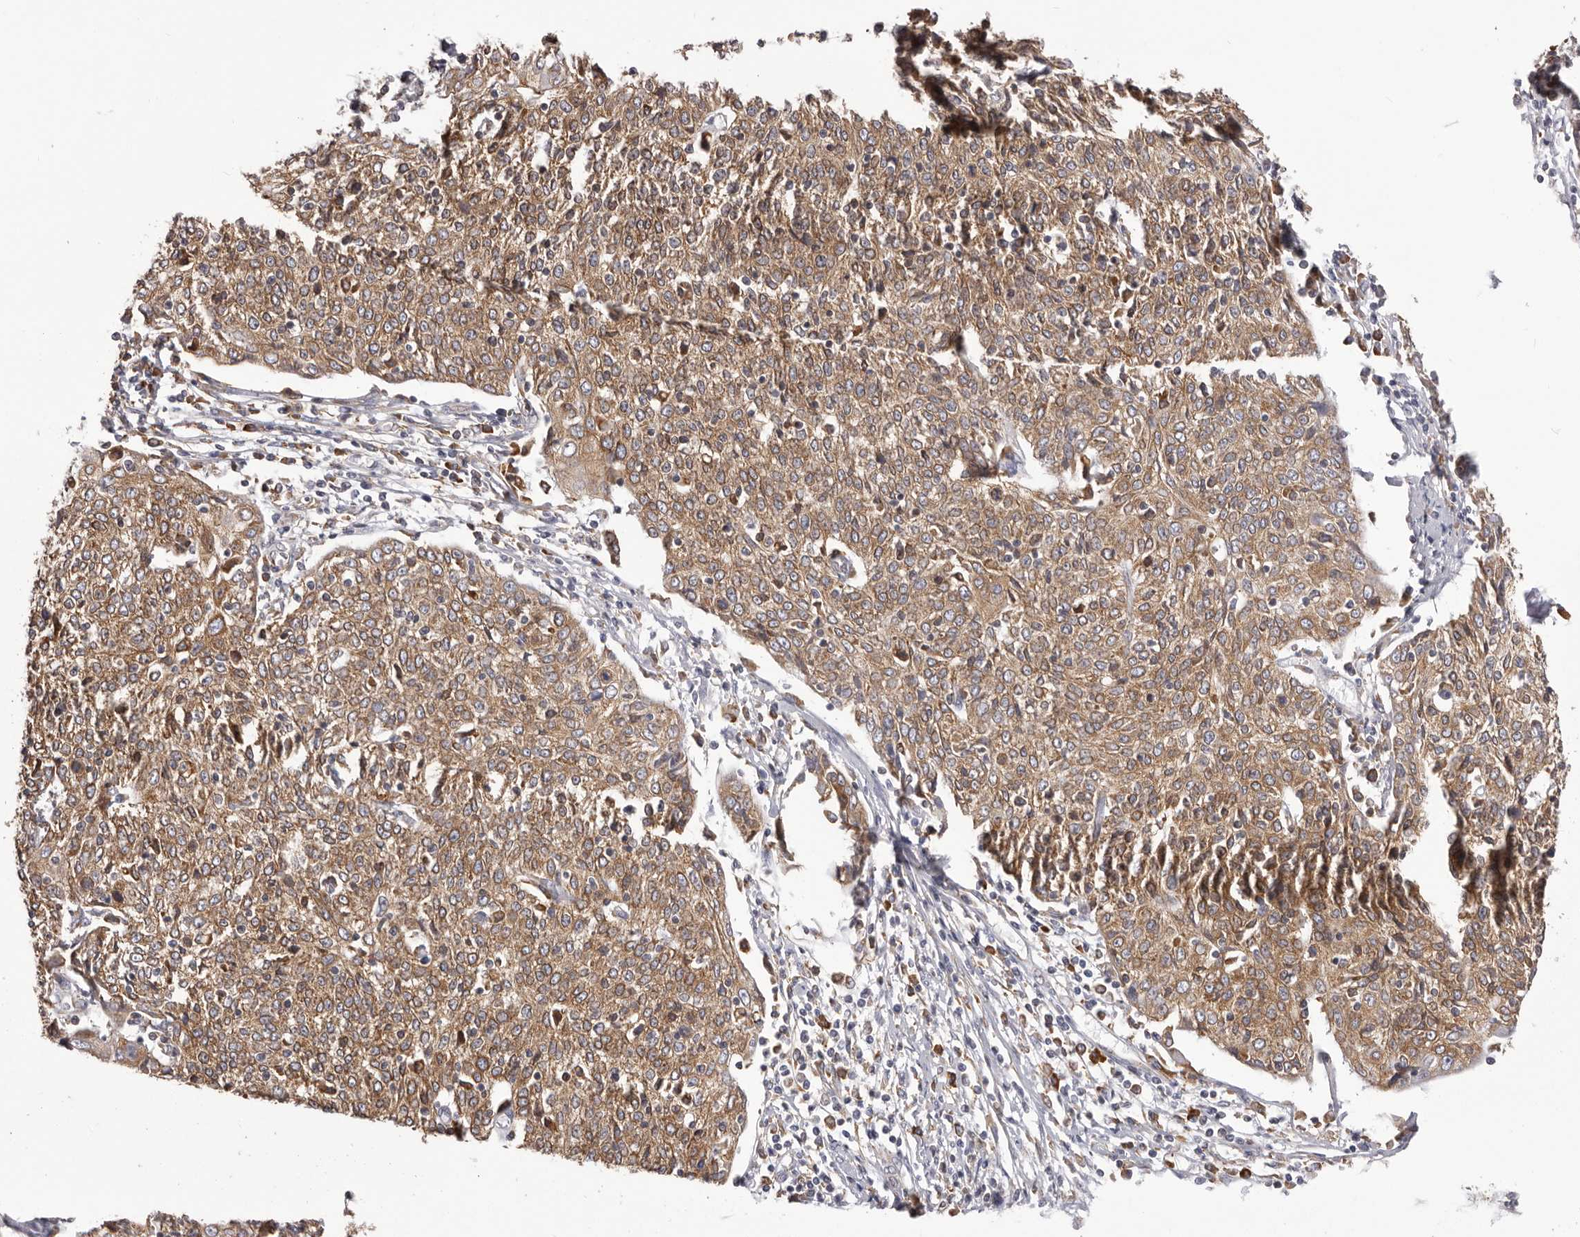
{"staining": {"intensity": "moderate", "quantity": "25%-75%", "location": "cytoplasmic/membranous"}, "tissue": "cervical cancer", "cell_type": "Tumor cells", "image_type": "cancer", "snomed": [{"axis": "morphology", "description": "Squamous cell carcinoma, NOS"}, {"axis": "topography", "description": "Cervix"}], "caption": "The immunohistochemical stain highlights moderate cytoplasmic/membranous expression in tumor cells of squamous cell carcinoma (cervical) tissue.", "gene": "QRSL1", "patient": {"sex": "female", "age": 48}}